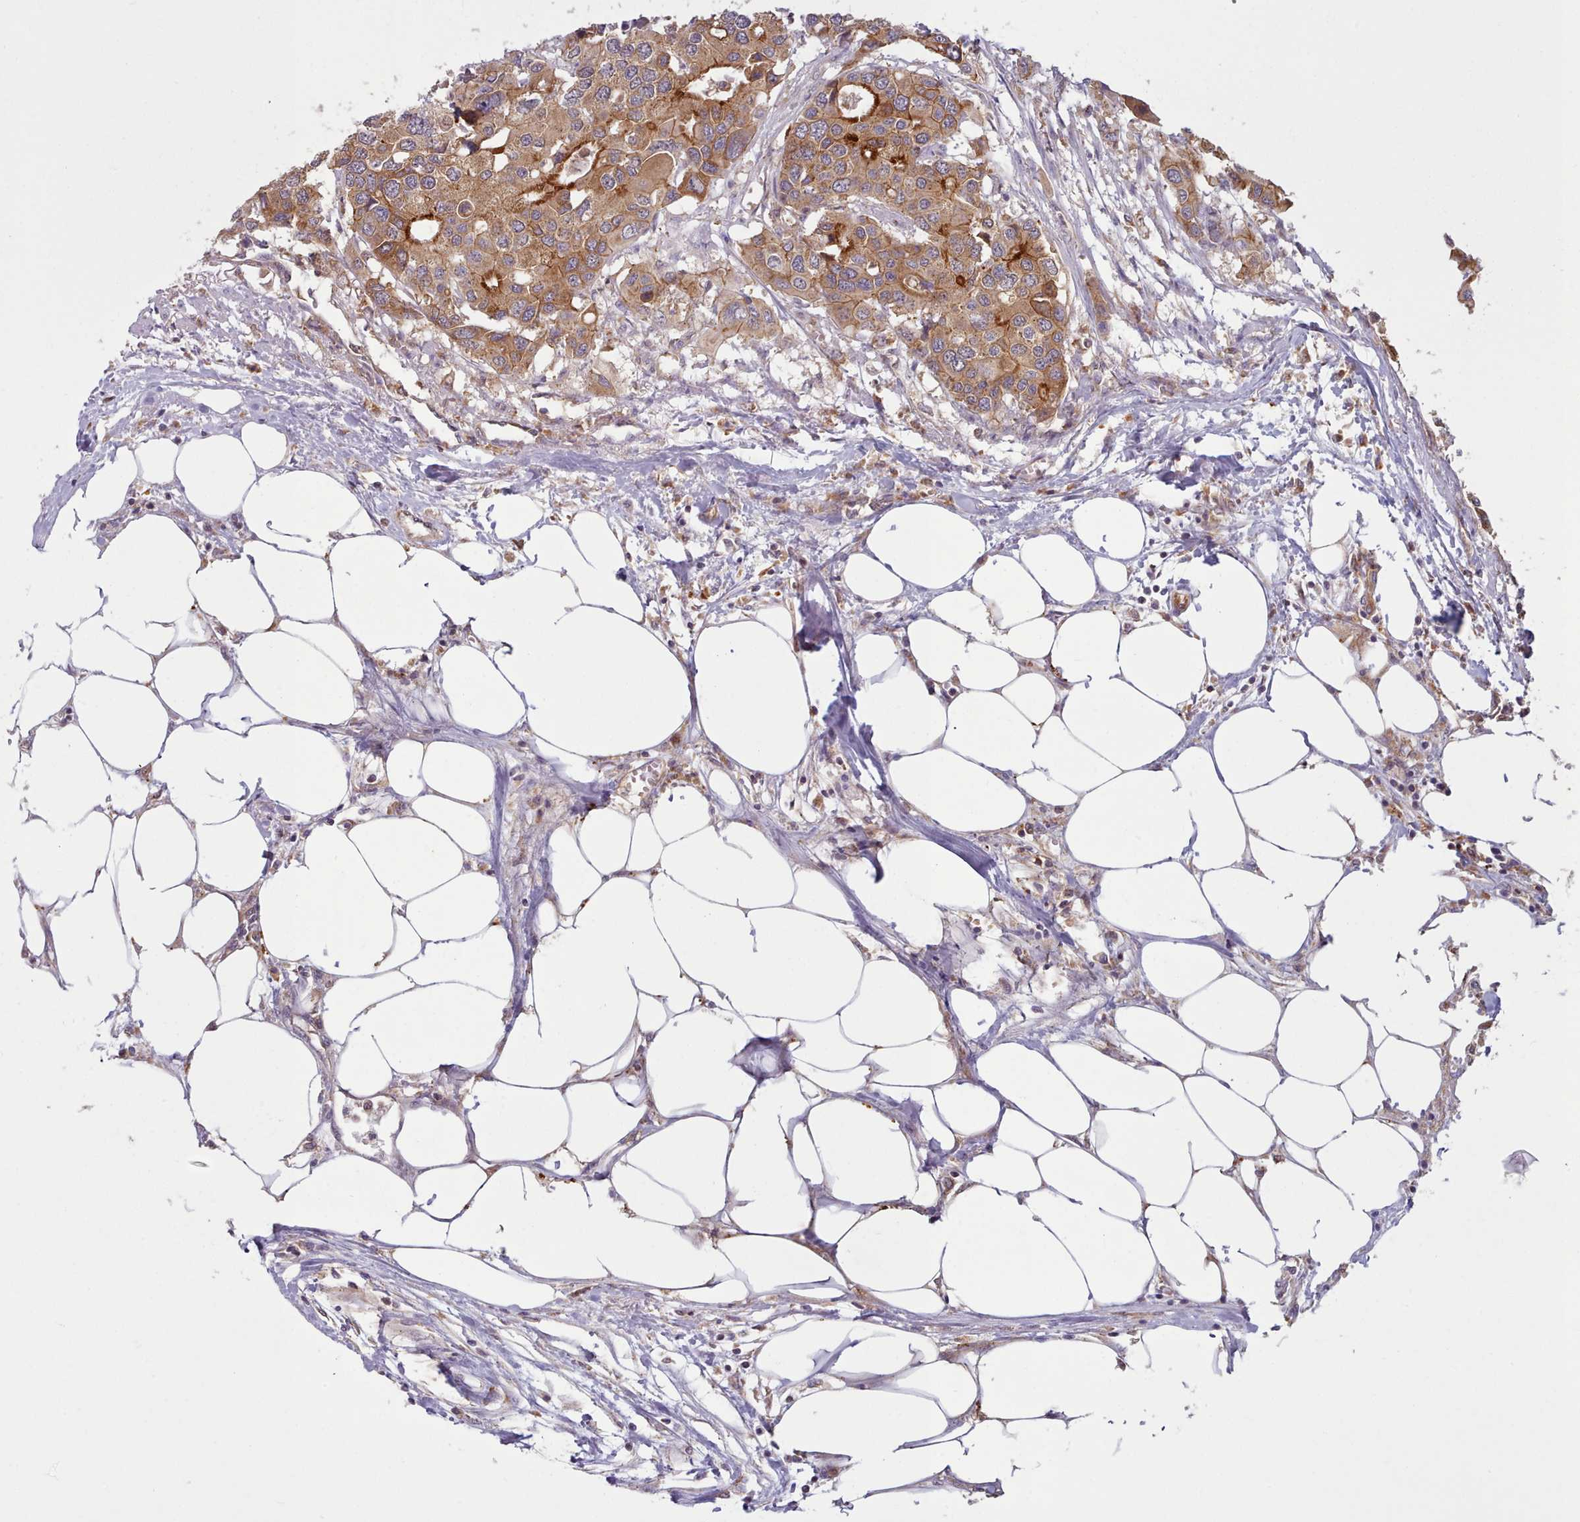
{"staining": {"intensity": "moderate", "quantity": ">75%", "location": "cytoplasmic/membranous"}, "tissue": "colorectal cancer", "cell_type": "Tumor cells", "image_type": "cancer", "snomed": [{"axis": "morphology", "description": "Adenocarcinoma, NOS"}, {"axis": "topography", "description": "Colon"}], "caption": "Immunohistochemical staining of colorectal adenocarcinoma shows moderate cytoplasmic/membranous protein expression in approximately >75% of tumor cells.", "gene": "CRYBG1", "patient": {"sex": "male", "age": 77}}